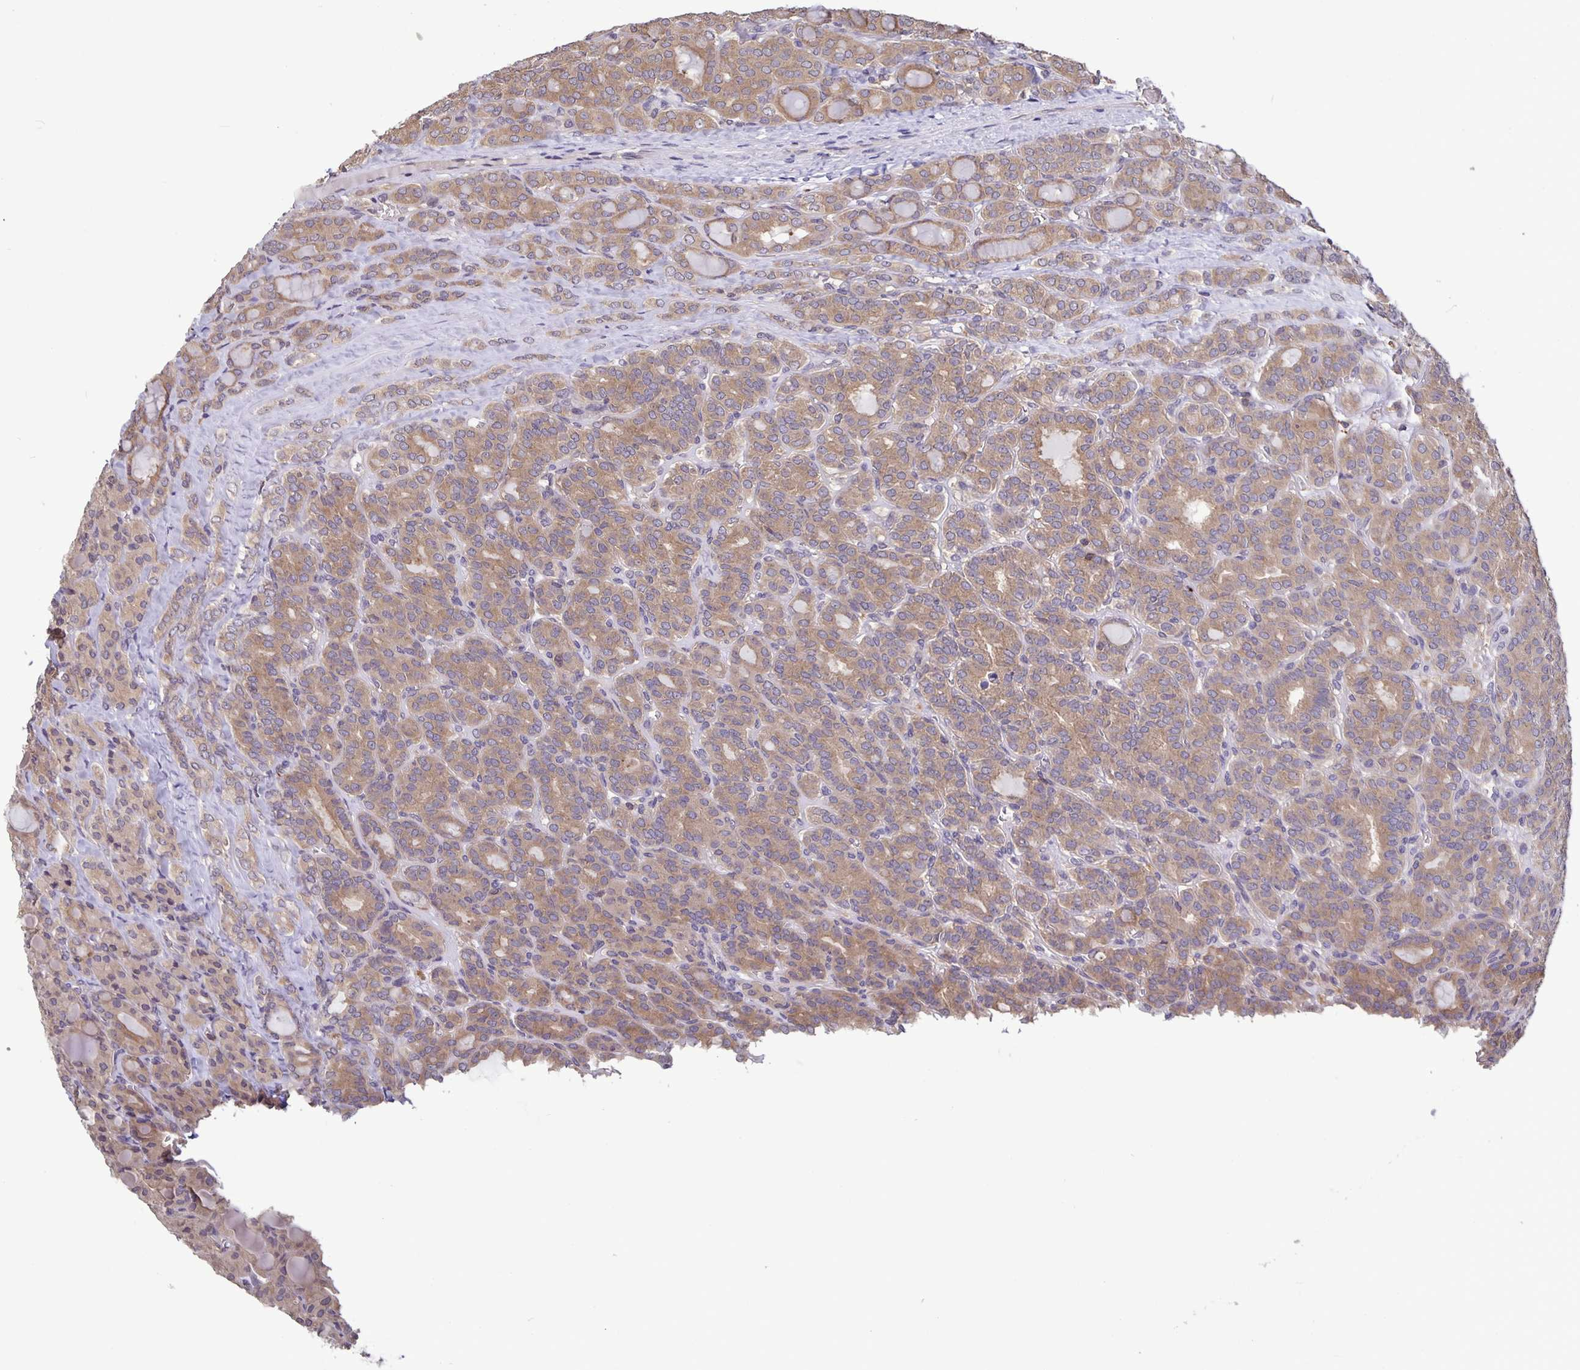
{"staining": {"intensity": "moderate", "quantity": ">75%", "location": "cytoplasmic/membranous"}, "tissue": "thyroid cancer", "cell_type": "Tumor cells", "image_type": "cancer", "snomed": [{"axis": "morphology", "description": "Normal tissue, NOS"}, {"axis": "morphology", "description": "Follicular adenoma carcinoma, NOS"}, {"axis": "topography", "description": "Thyroid gland"}], "caption": "Thyroid follicular adenoma carcinoma stained with a brown dye displays moderate cytoplasmic/membranous positive positivity in approximately >75% of tumor cells.", "gene": "FEM1C", "patient": {"sex": "female", "age": 31}}